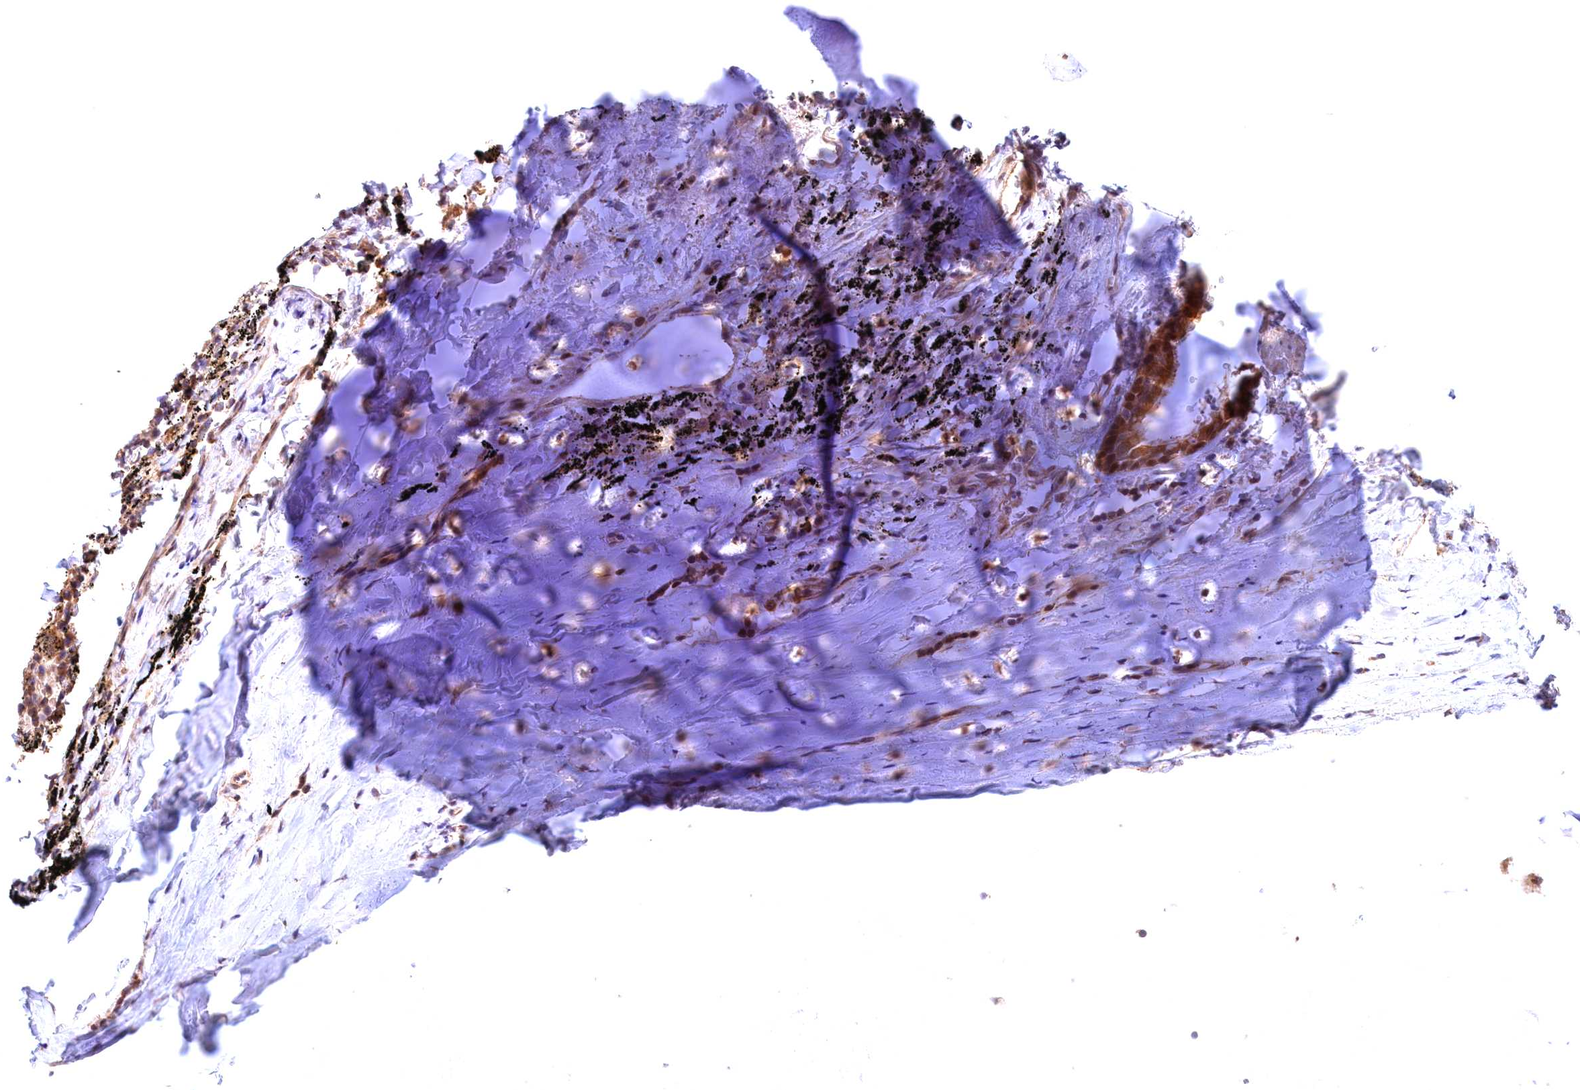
{"staining": {"intensity": "weak", "quantity": "25%-75%", "location": "cytoplasmic/membranous"}, "tissue": "adipose tissue", "cell_type": "Adipocytes", "image_type": "normal", "snomed": [{"axis": "morphology", "description": "Normal tissue, NOS"}, {"axis": "topography", "description": "Lymph node"}, {"axis": "topography", "description": "Bronchus"}], "caption": "Immunohistochemical staining of unremarkable human adipose tissue shows low levels of weak cytoplasmic/membranous positivity in about 25%-75% of adipocytes.", "gene": "CHORDC1", "patient": {"sex": "male", "age": 63}}